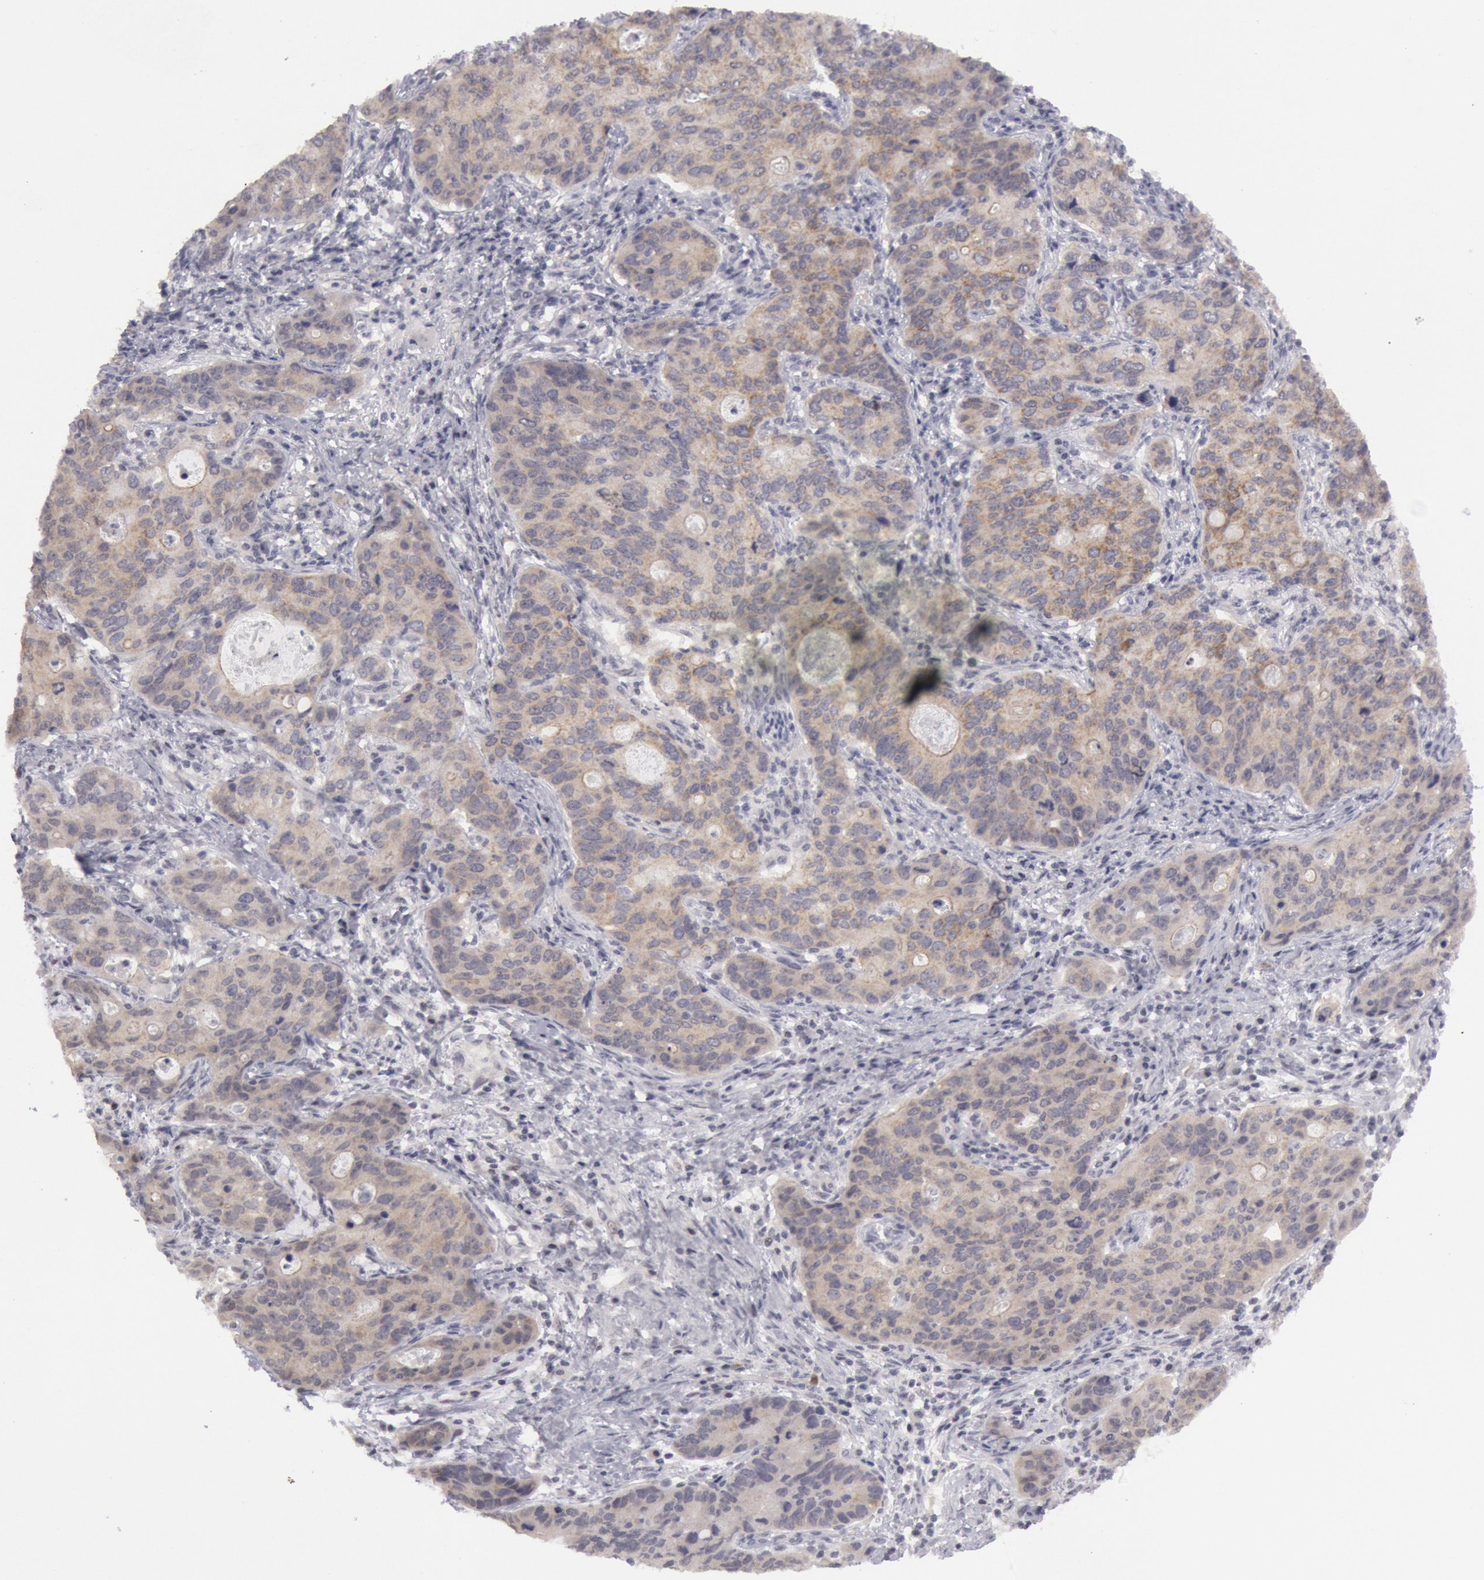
{"staining": {"intensity": "moderate", "quantity": "25%-75%", "location": "cytoplasmic/membranous"}, "tissue": "stomach cancer", "cell_type": "Tumor cells", "image_type": "cancer", "snomed": [{"axis": "morphology", "description": "Adenocarcinoma, NOS"}, {"axis": "topography", "description": "Esophagus"}, {"axis": "topography", "description": "Stomach"}], "caption": "Stomach cancer stained with a brown dye demonstrates moderate cytoplasmic/membranous positive positivity in approximately 25%-75% of tumor cells.", "gene": "JOSD1", "patient": {"sex": "male", "age": 74}}